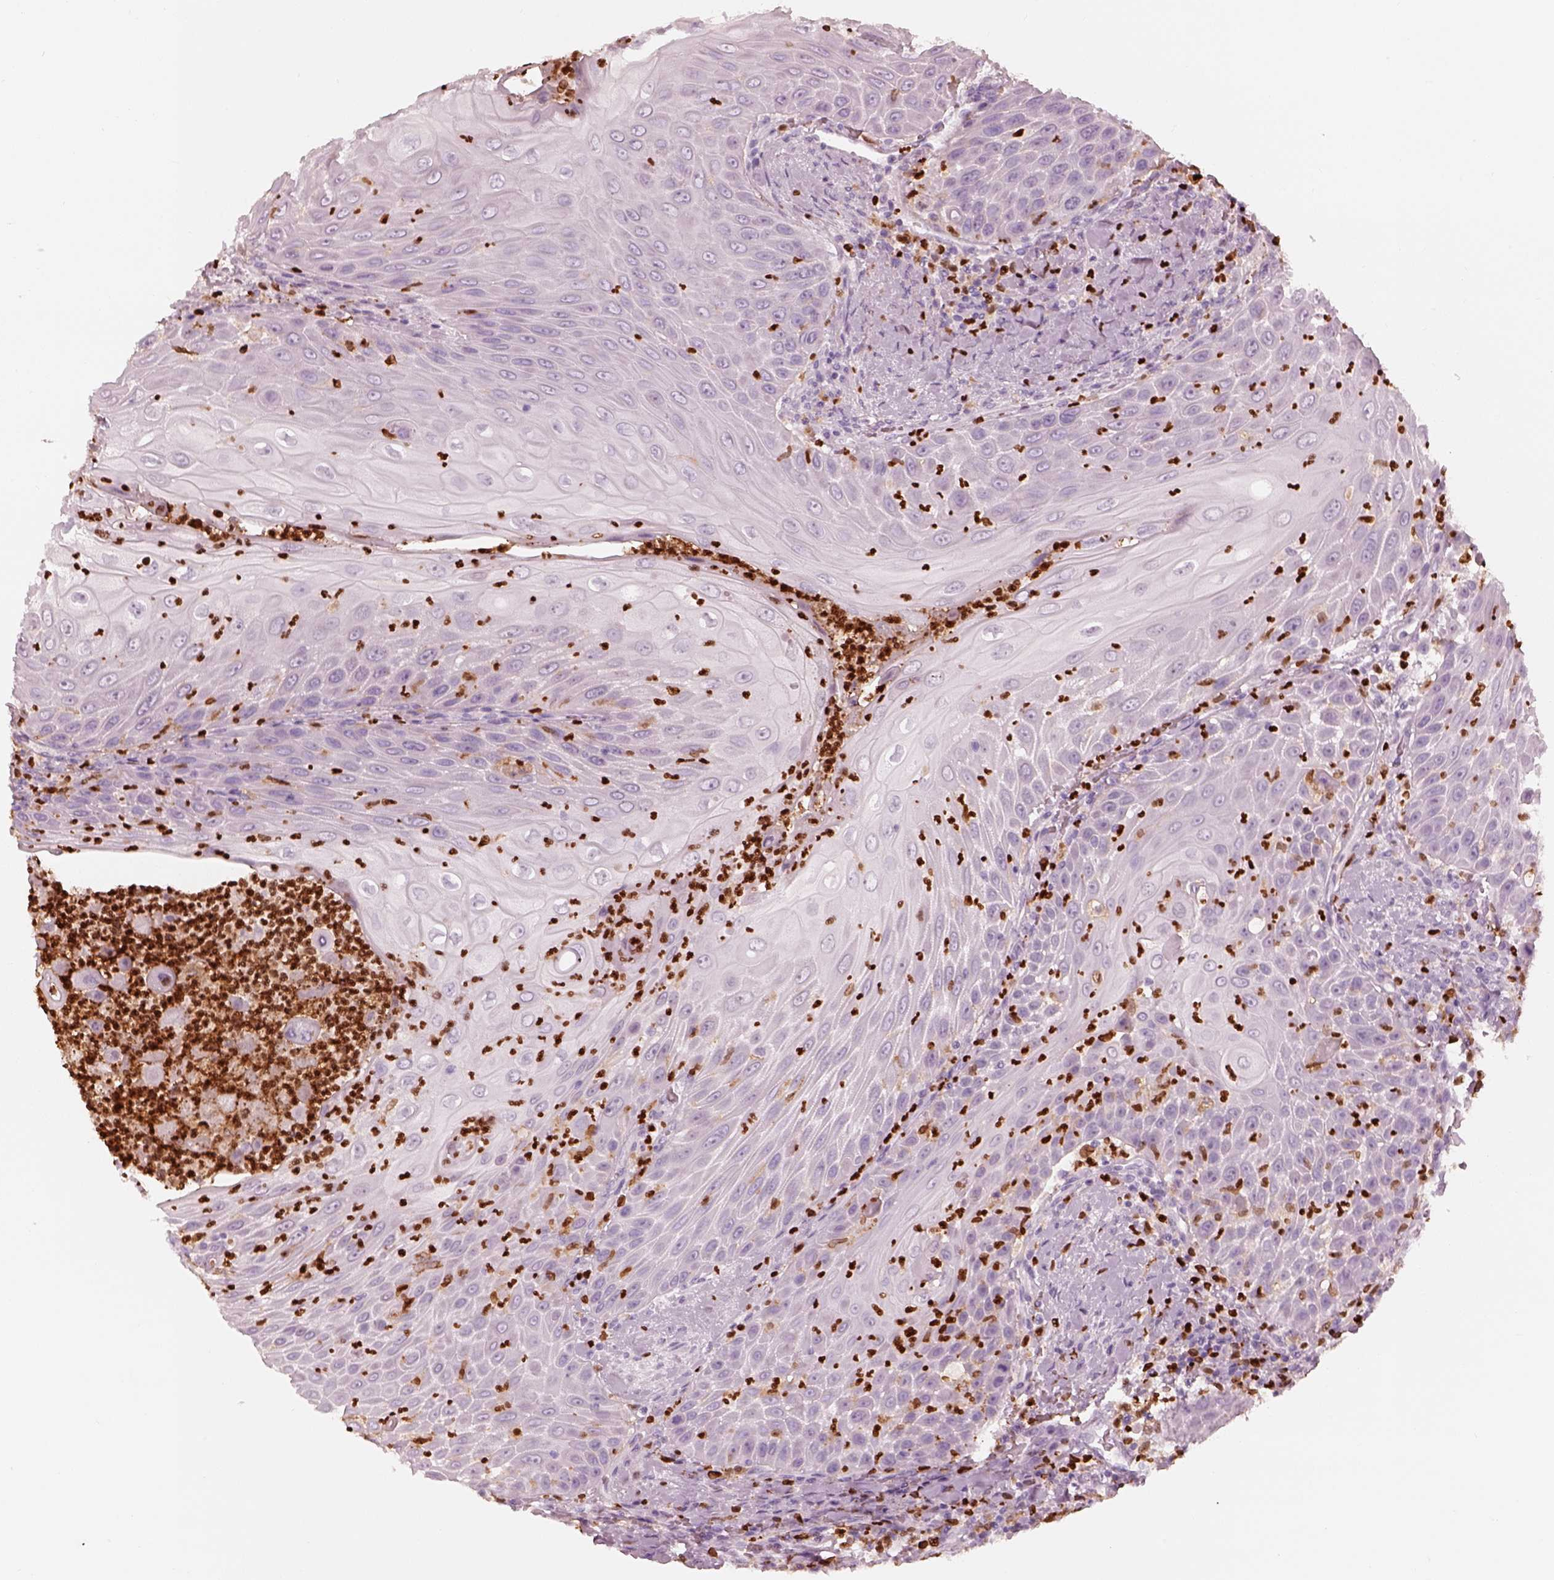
{"staining": {"intensity": "negative", "quantity": "none", "location": "none"}, "tissue": "head and neck cancer", "cell_type": "Tumor cells", "image_type": "cancer", "snomed": [{"axis": "morphology", "description": "Squamous cell carcinoma, NOS"}, {"axis": "topography", "description": "Head-Neck"}], "caption": "IHC photomicrograph of human head and neck cancer (squamous cell carcinoma) stained for a protein (brown), which shows no expression in tumor cells.", "gene": "ALOX5", "patient": {"sex": "male", "age": 69}}